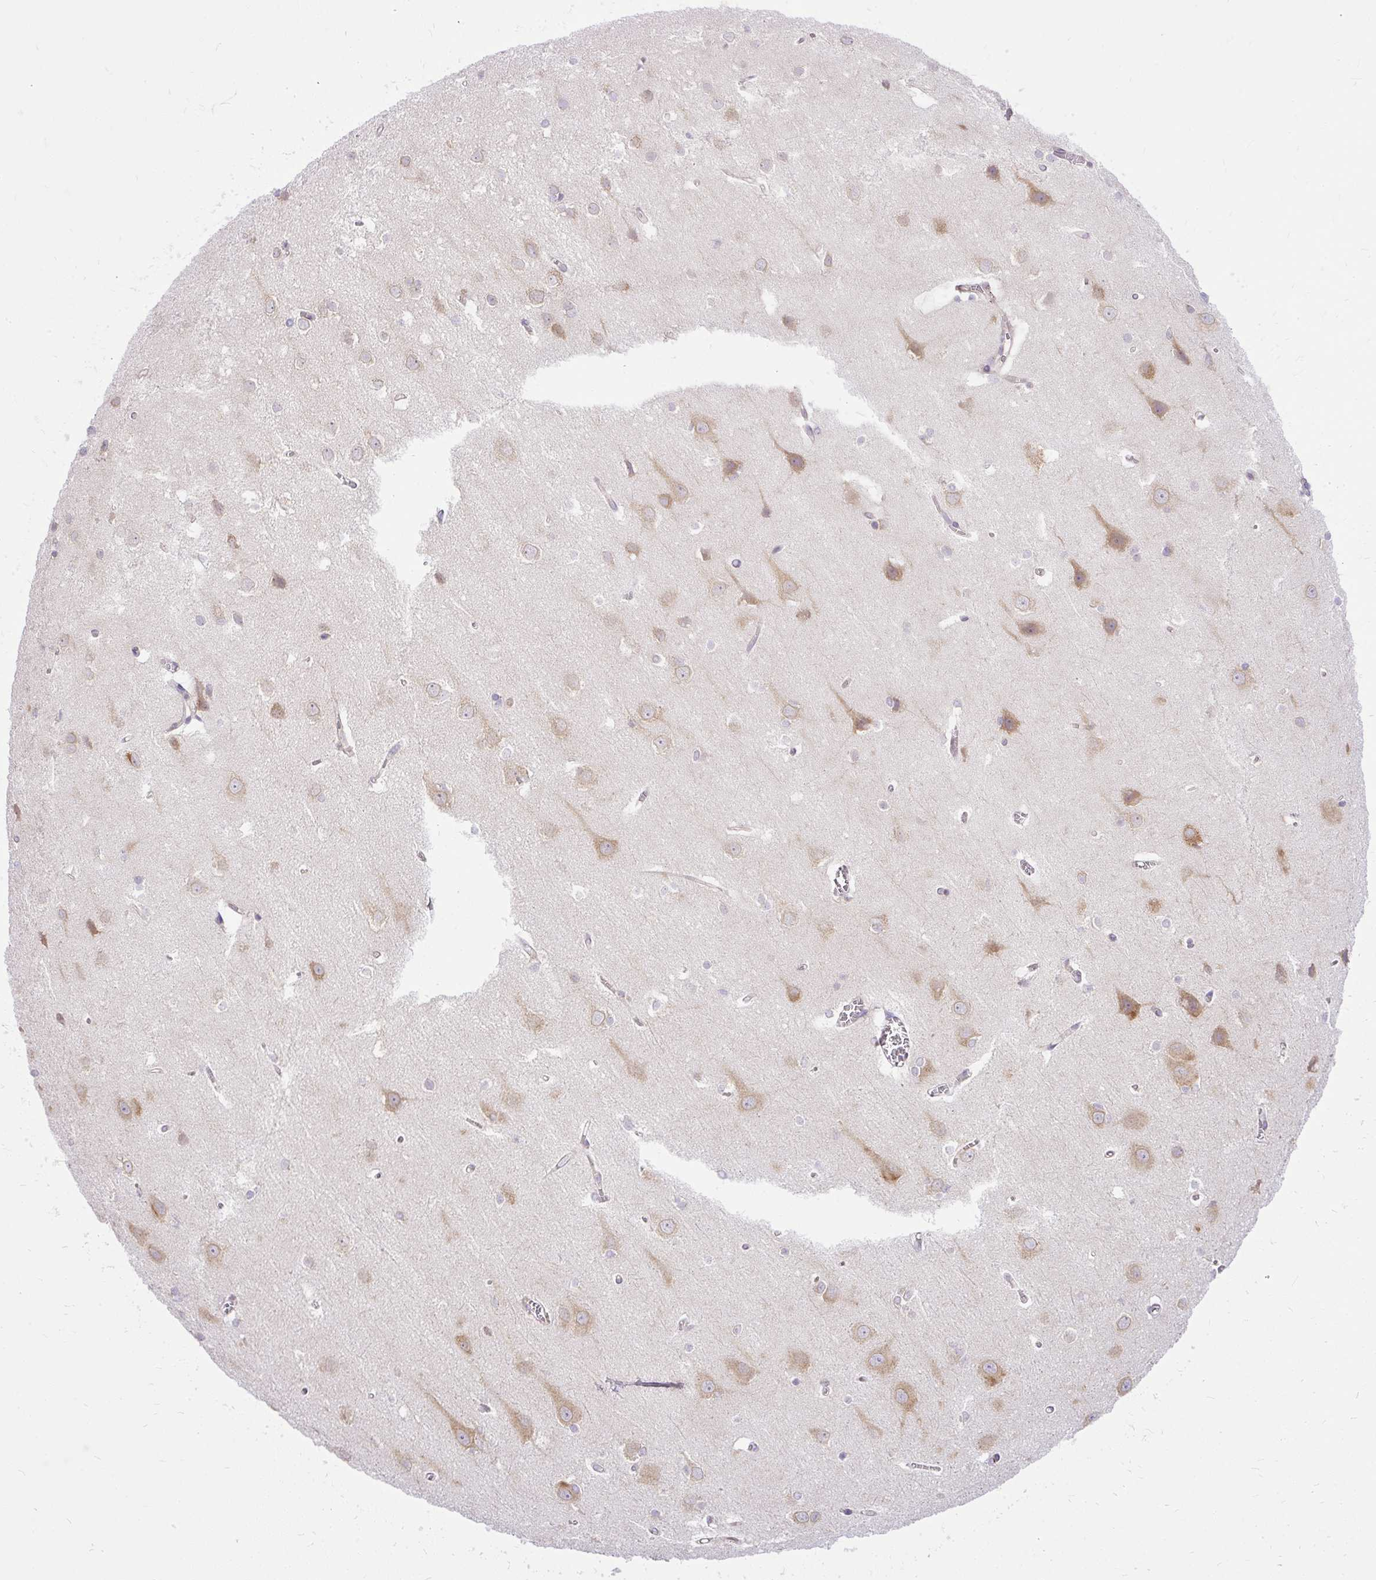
{"staining": {"intensity": "negative", "quantity": "none", "location": "none"}, "tissue": "cerebral cortex", "cell_type": "Endothelial cells", "image_type": "normal", "snomed": [{"axis": "morphology", "description": "Normal tissue, NOS"}, {"axis": "topography", "description": "Cerebral cortex"}], "caption": "An IHC micrograph of normal cerebral cortex is shown. There is no staining in endothelial cells of cerebral cortex. The staining was performed using DAB to visualize the protein expression in brown, while the nuclei were stained in blue with hematoxylin (Magnification: 20x).", "gene": "AMFR", "patient": {"sex": "male", "age": 37}}